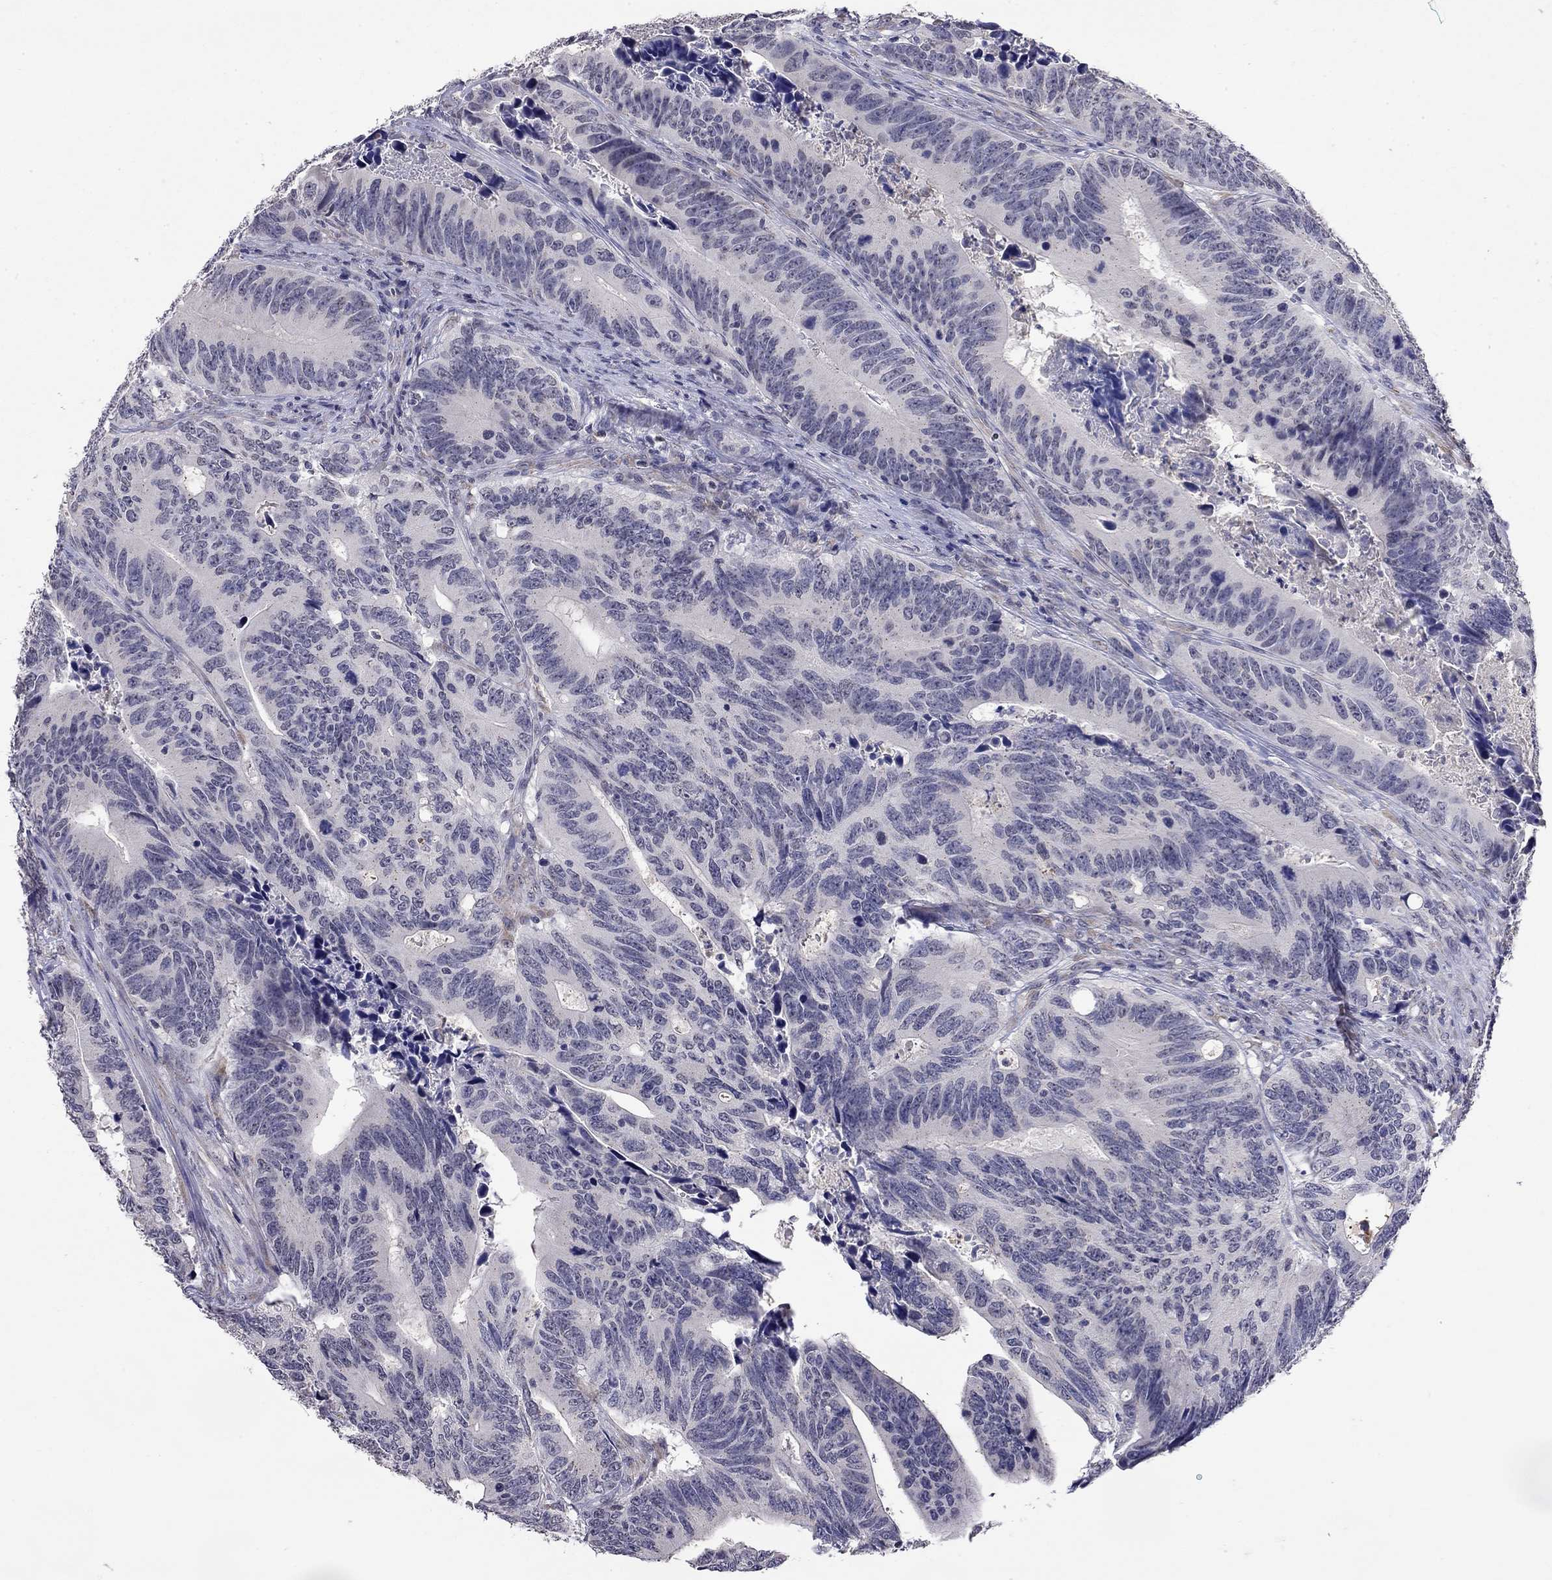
{"staining": {"intensity": "negative", "quantity": "none", "location": "none"}, "tissue": "colorectal cancer", "cell_type": "Tumor cells", "image_type": "cancer", "snomed": [{"axis": "morphology", "description": "Adenocarcinoma, NOS"}, {"axis": "topography", "description": "Colon"}], "caption": "IHC of colorectal cancer exhibits no staining in tumor cells. The staining is performed using DAB brown chromogen with nuclei counter-stained in using hematoxylin.", "gene": "WNK3", "patient": {"sex": "female", "age": 90}}